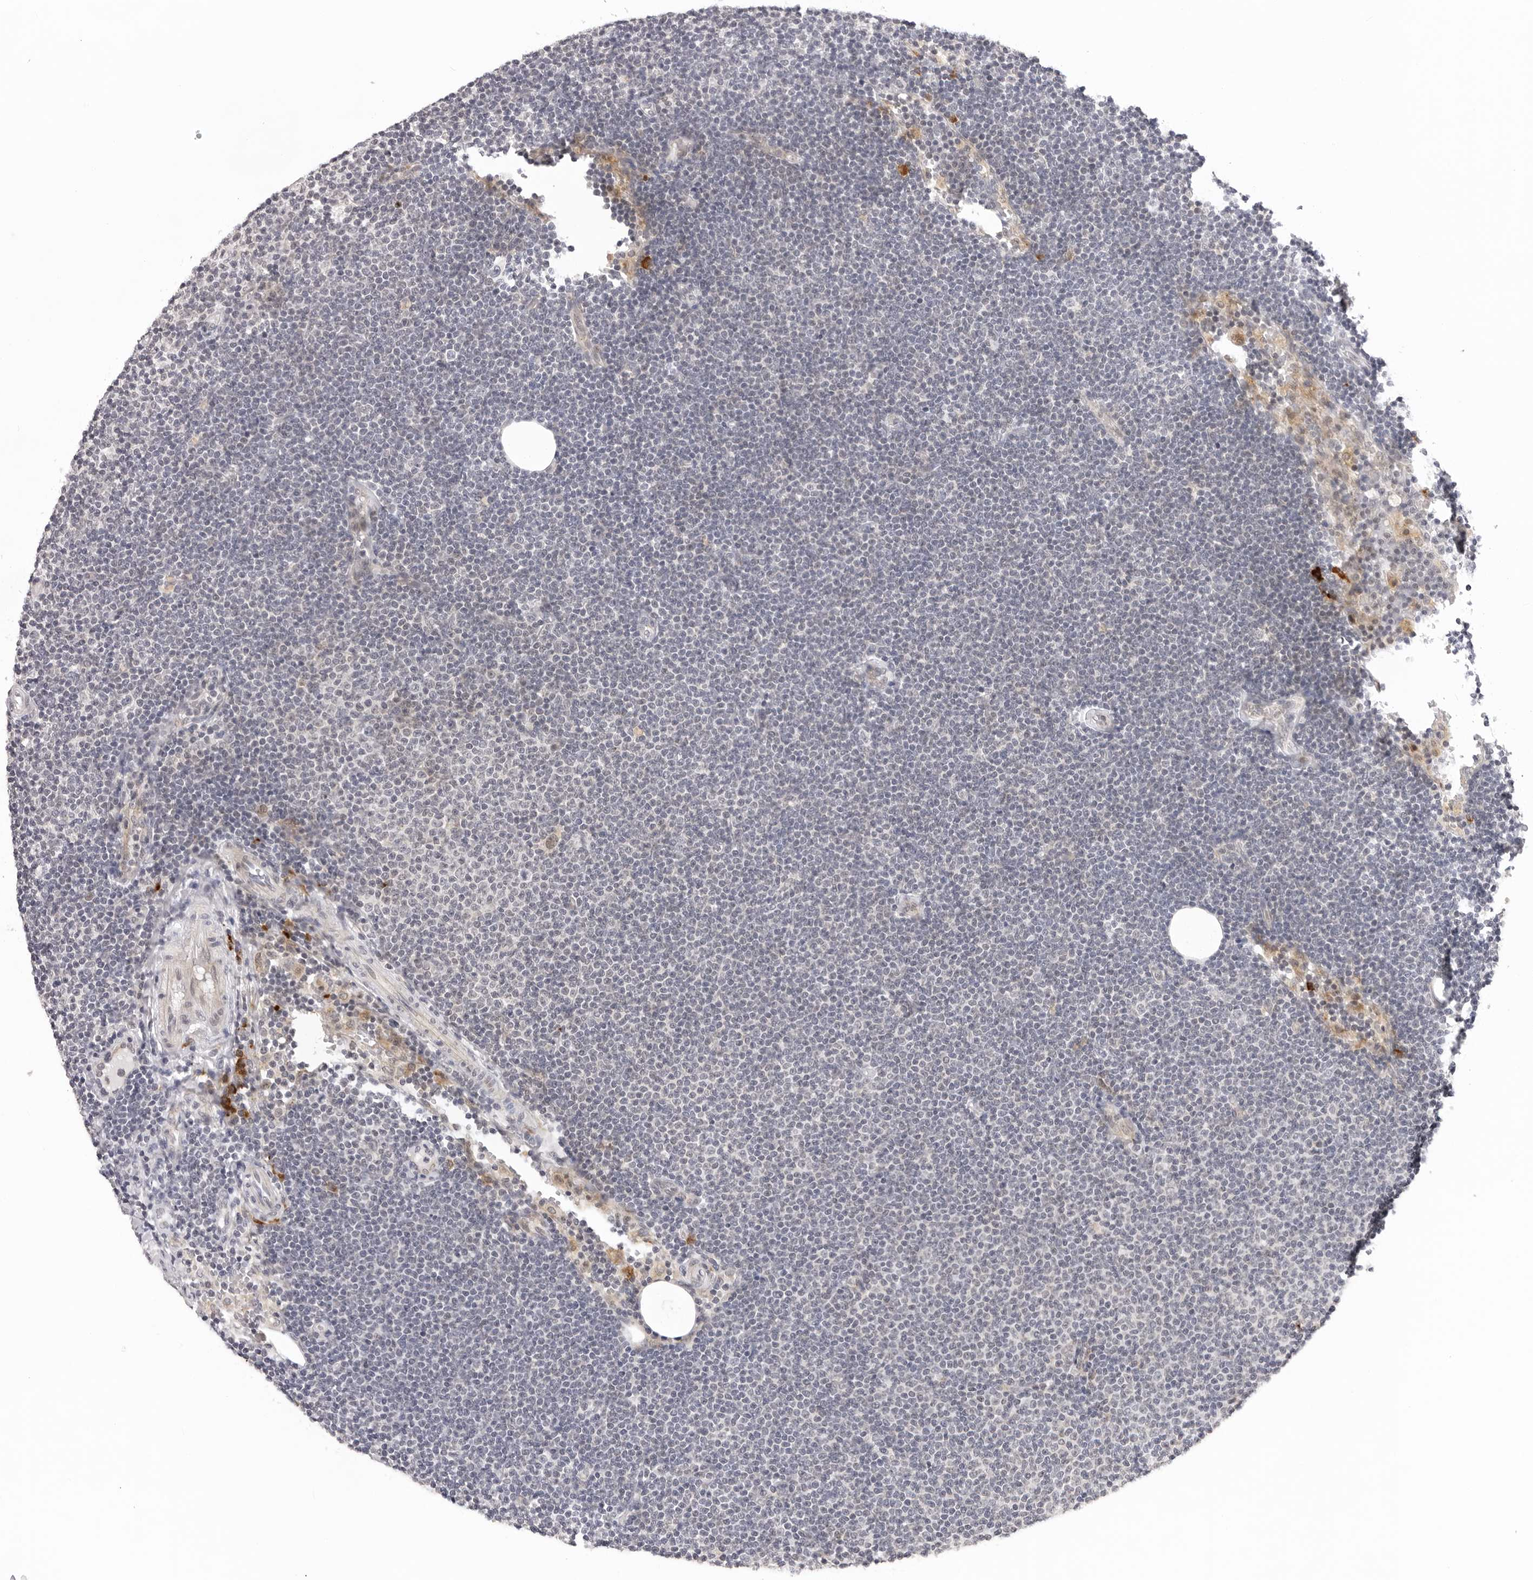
{"staining": {"intensity": "negative", "quantity": "none", "location": "none"}, "tissue": "lymphoma", "cell_type": "Tumor cells", "image_type": "cancer", "snomed": [{"axis": "morphology", "description": "Malignant lymphoma, non-Hodgkin's type, Low grade"}, {"axis": "topography", "description": "Lymph node"}], "caption": "DAB (3,3'-diaminobenzidine) immunohistochemical staining of human lymphoma displays no significant staining in tumor cells.", "gene": "IL17RA", "patient": {"sex": "female", "age": 53}}